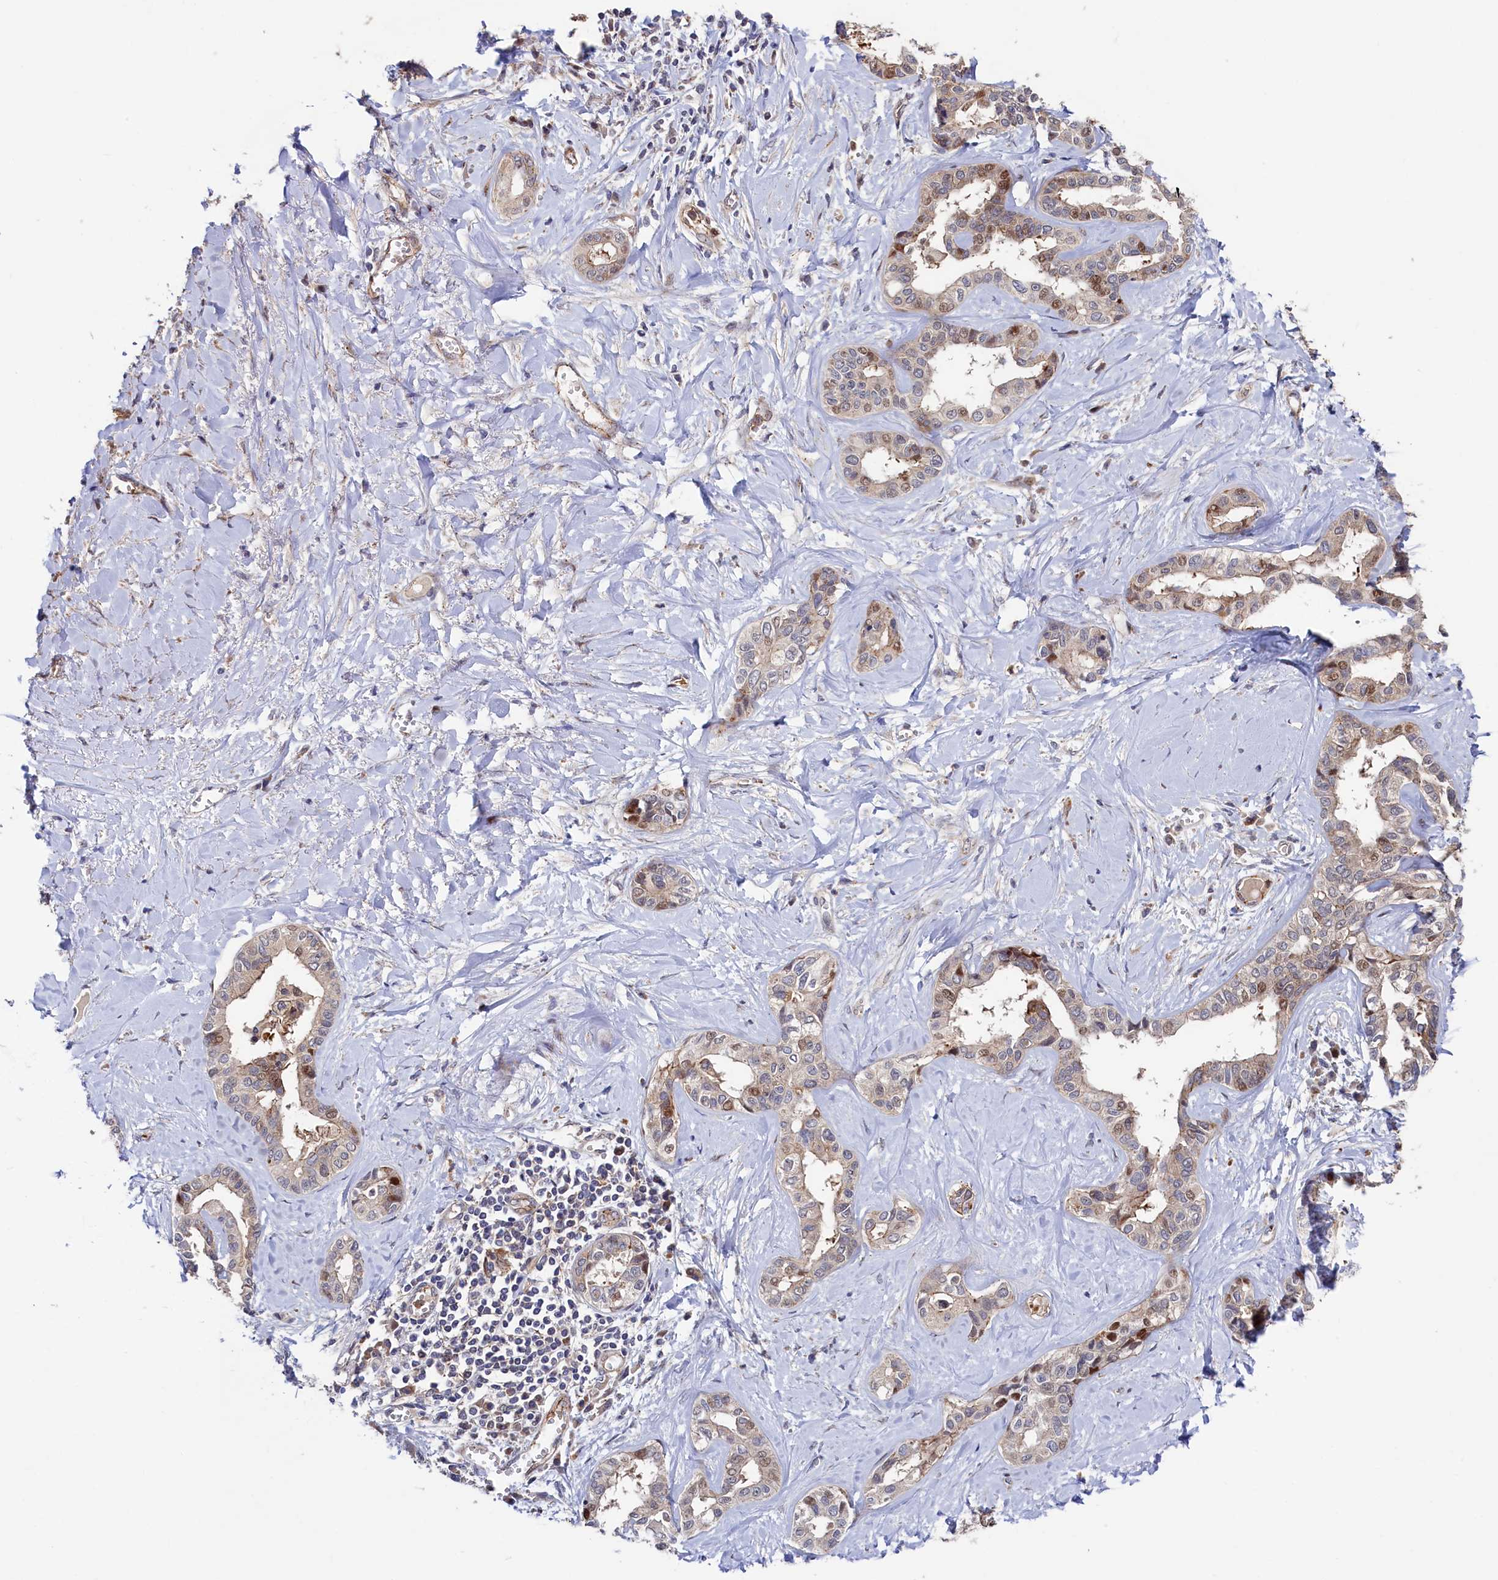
{"staining": {"intensity": "moderate", "quantity": "<25%", "location": "nuclear"}, "tissue": "liver cancer", "cell_type": "Tumor cells", "image_type": "cancer", "snomed": [{"axis": "morphology", "description": "Cholangiocarcinoma"}, {"axis": "topography", "description": "Liver"}], "caption": "Liver cholangiocarcinoma stained with immunohistochemistry displays moderate nuclear positivity in approximately <25% of tumor cells.", "gene": "PIK3C3", "patient": {"sex": "female", "age": 77}}